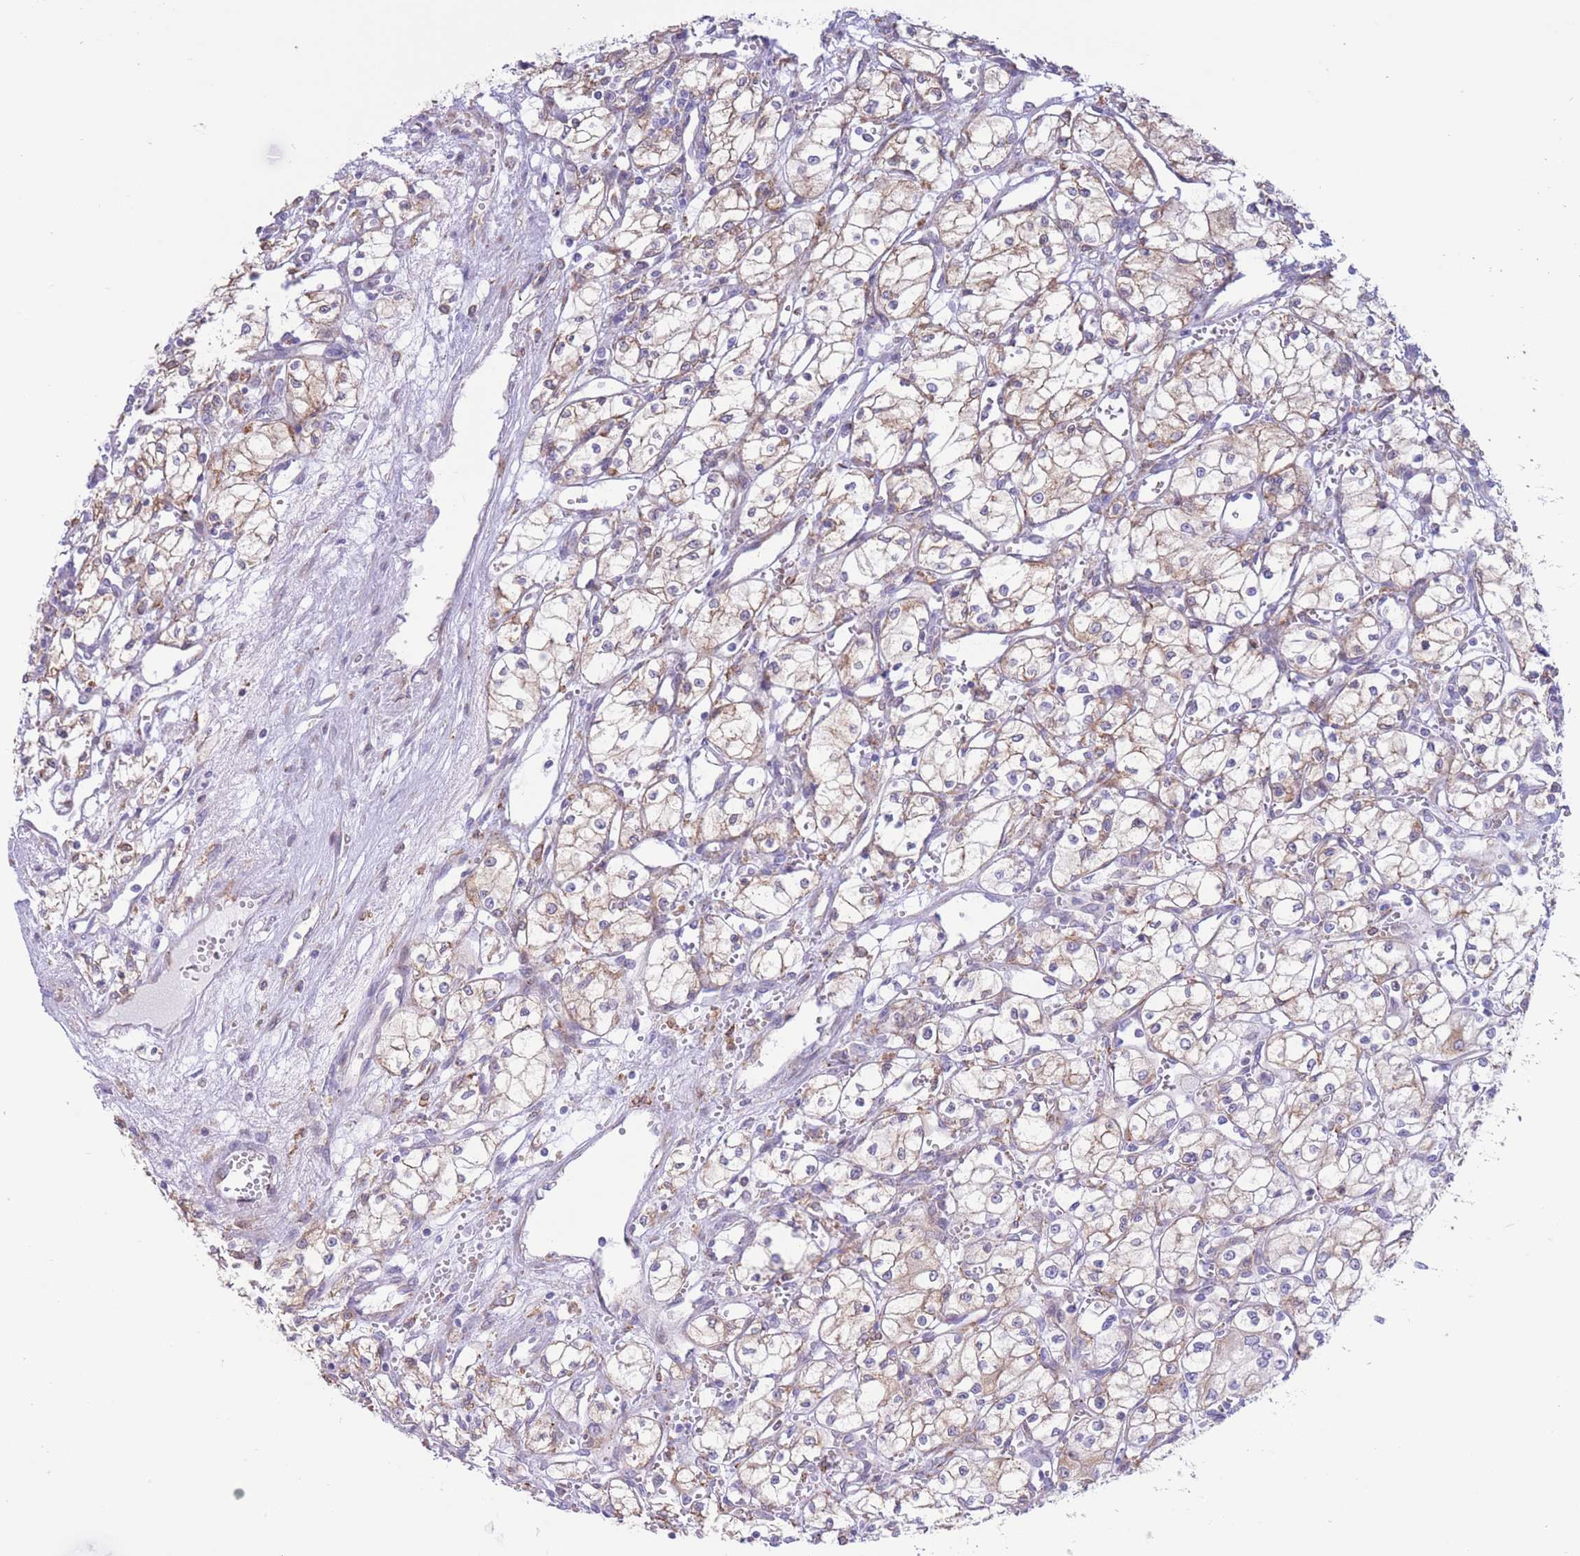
{"staining": {"intensity": "weak", "quantity": ">75%", "location": "cytoplasmic/membranous"}, "tissue": "renal cancer", "cell_type": "Tumor cells", "image_type": "cancer", "snomed": [{"axis": "morphology", "description": "Adenocarcinoma, NOS"}, {"axis": "topography", "description": "Kidney"}], "caption": "This image shows immunohistochemistry (IHC) staining of human renal cancer (adenocarcinoma), with low weak cytoplasmic/membranous staining in approximately >75% of tumor cells.", "gene": "MYDGF", "patient": {"sex": "male", "age": 59}}